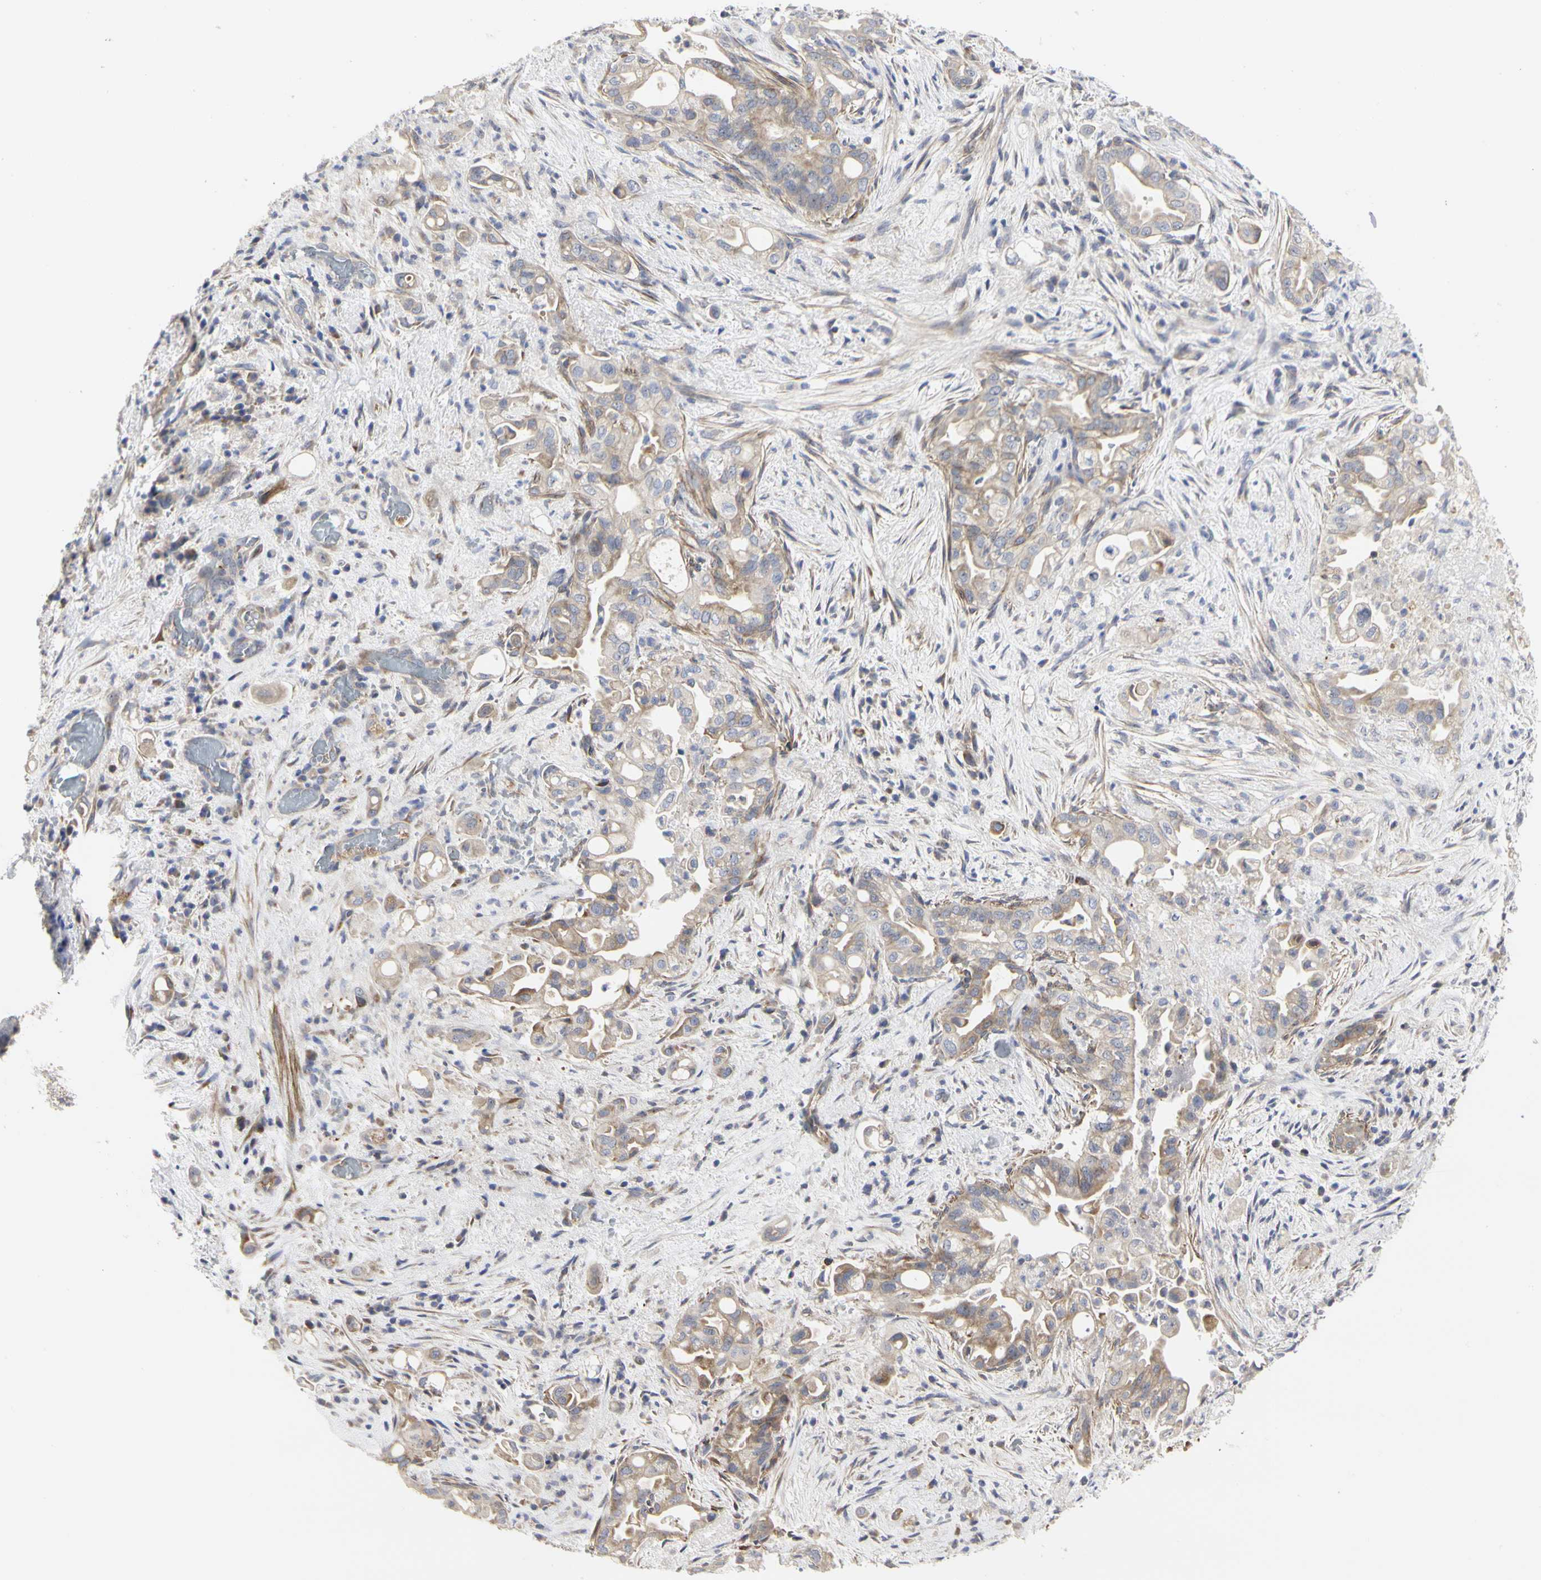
{"staining": {"intensity": "weak", "quantity": ">75%", "location": "cytoplasmic/membranous"}, "tissue": "liver cancer", "cell_type": "Tumor cells", "image_type": "cancer", "snomed": [{"axis": "morphology", "description": "Cholangiocarcinoma"}, {"axis": "topography", "description": "Liver"}], "caption": "The immunohistochemical stain labels weak cytoplasmic/membranous expression in tumor cells of liver cancer (cholangiocarcinoma) tissue.", "gene": "SHANK2", "patient": {"sex": "female", "age": 68}}